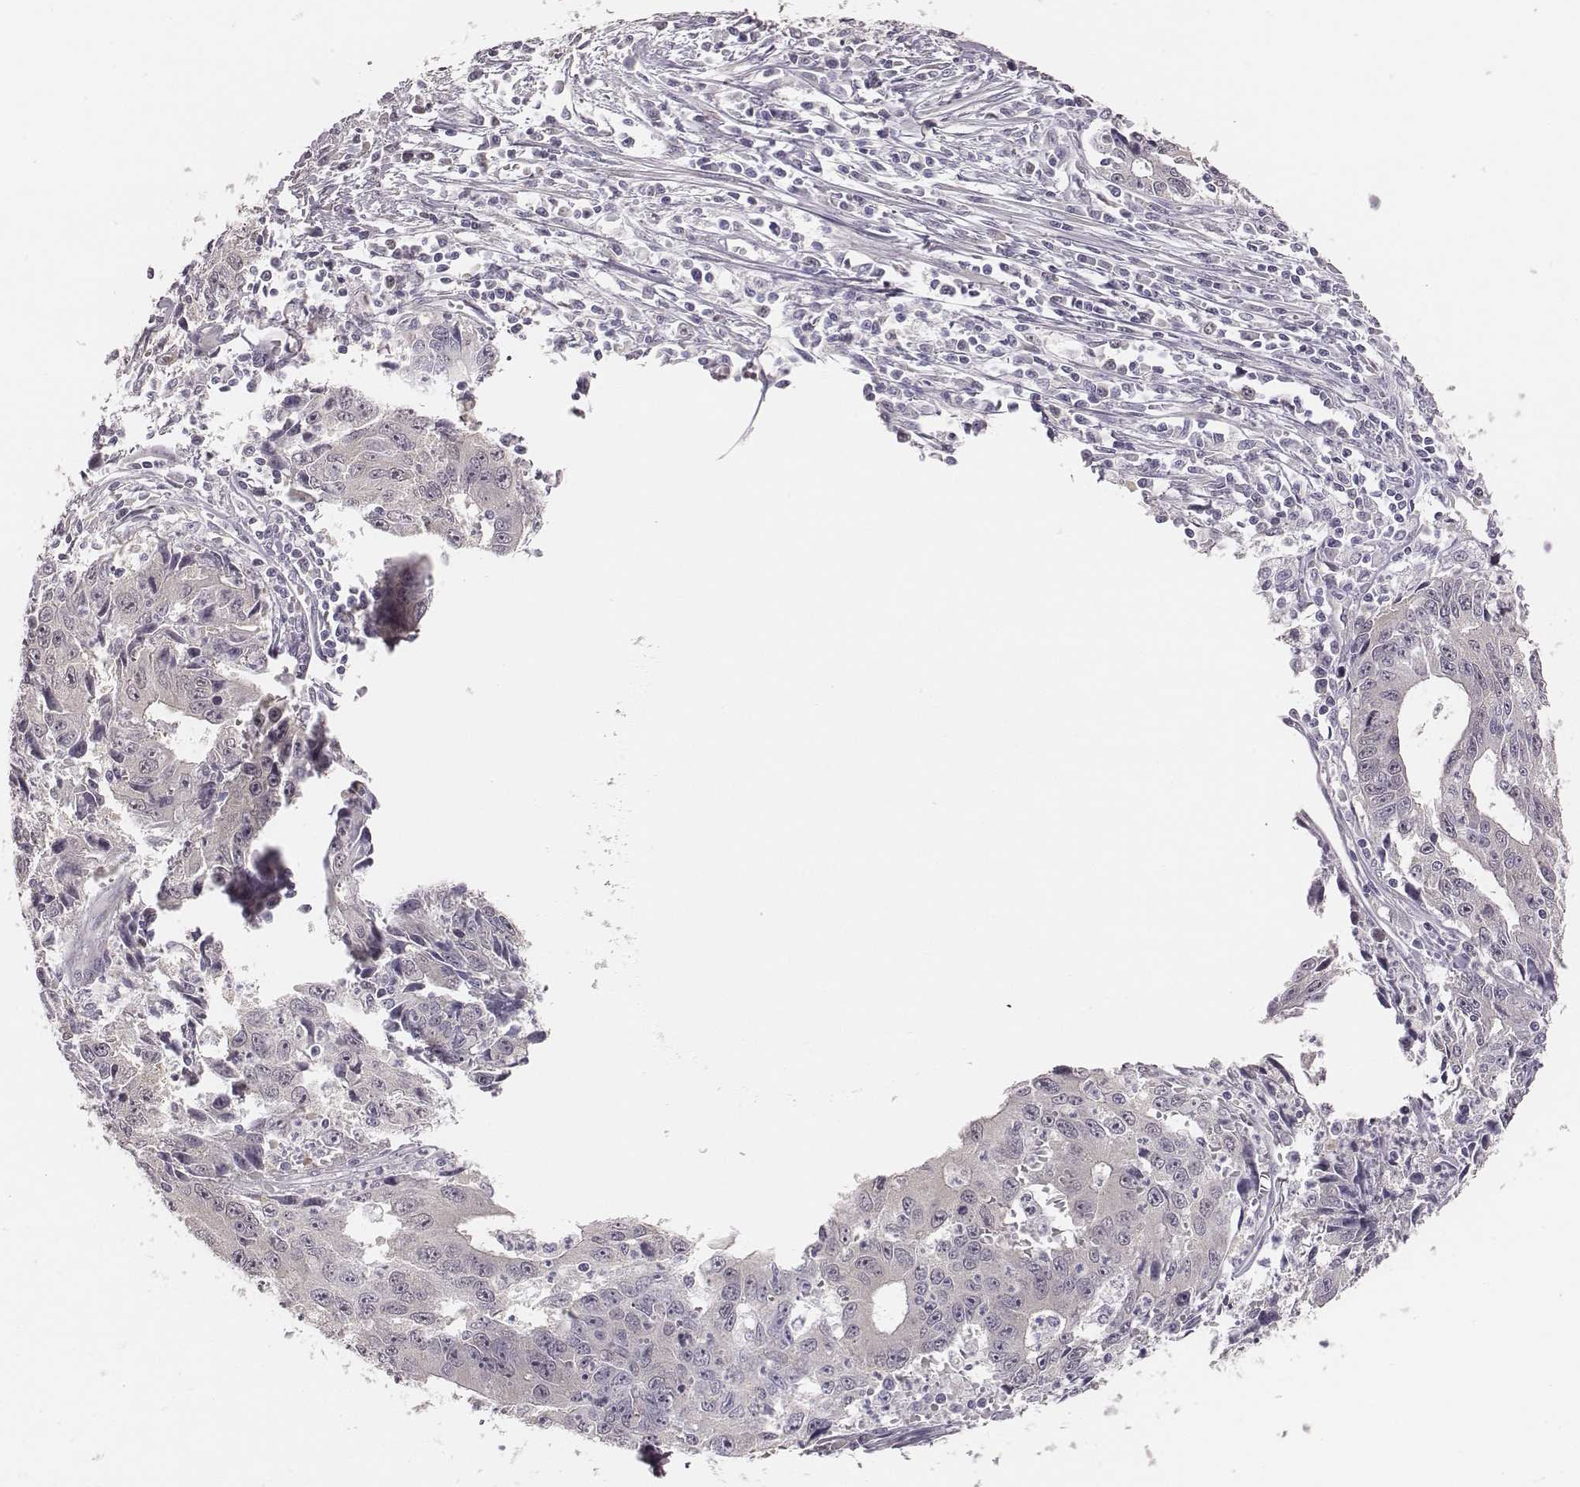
{"staining": {"intensity": "negative", "quantity": "none", "location": "none"}, "tissue": "liver cancer", "cell_type": "Tumor cells", "image_type": "cancer", "snomed": [{"axis": "morphology", "description": "Cholangiocarcinoma"}, {"axis": "topography", "description": "Liver"}], "caption": "Immunohistochemistry (IHC) photomicrograph of neoplastic tissue: liver cancer stained with DAB displays no significant protein positivity in tumor cells. (DAB immunohistochemistry (IHC) visualized using brightfield microscopy, high magnification).", "gene": "PBK", "patient": {"sex": "male", "age": 65}}